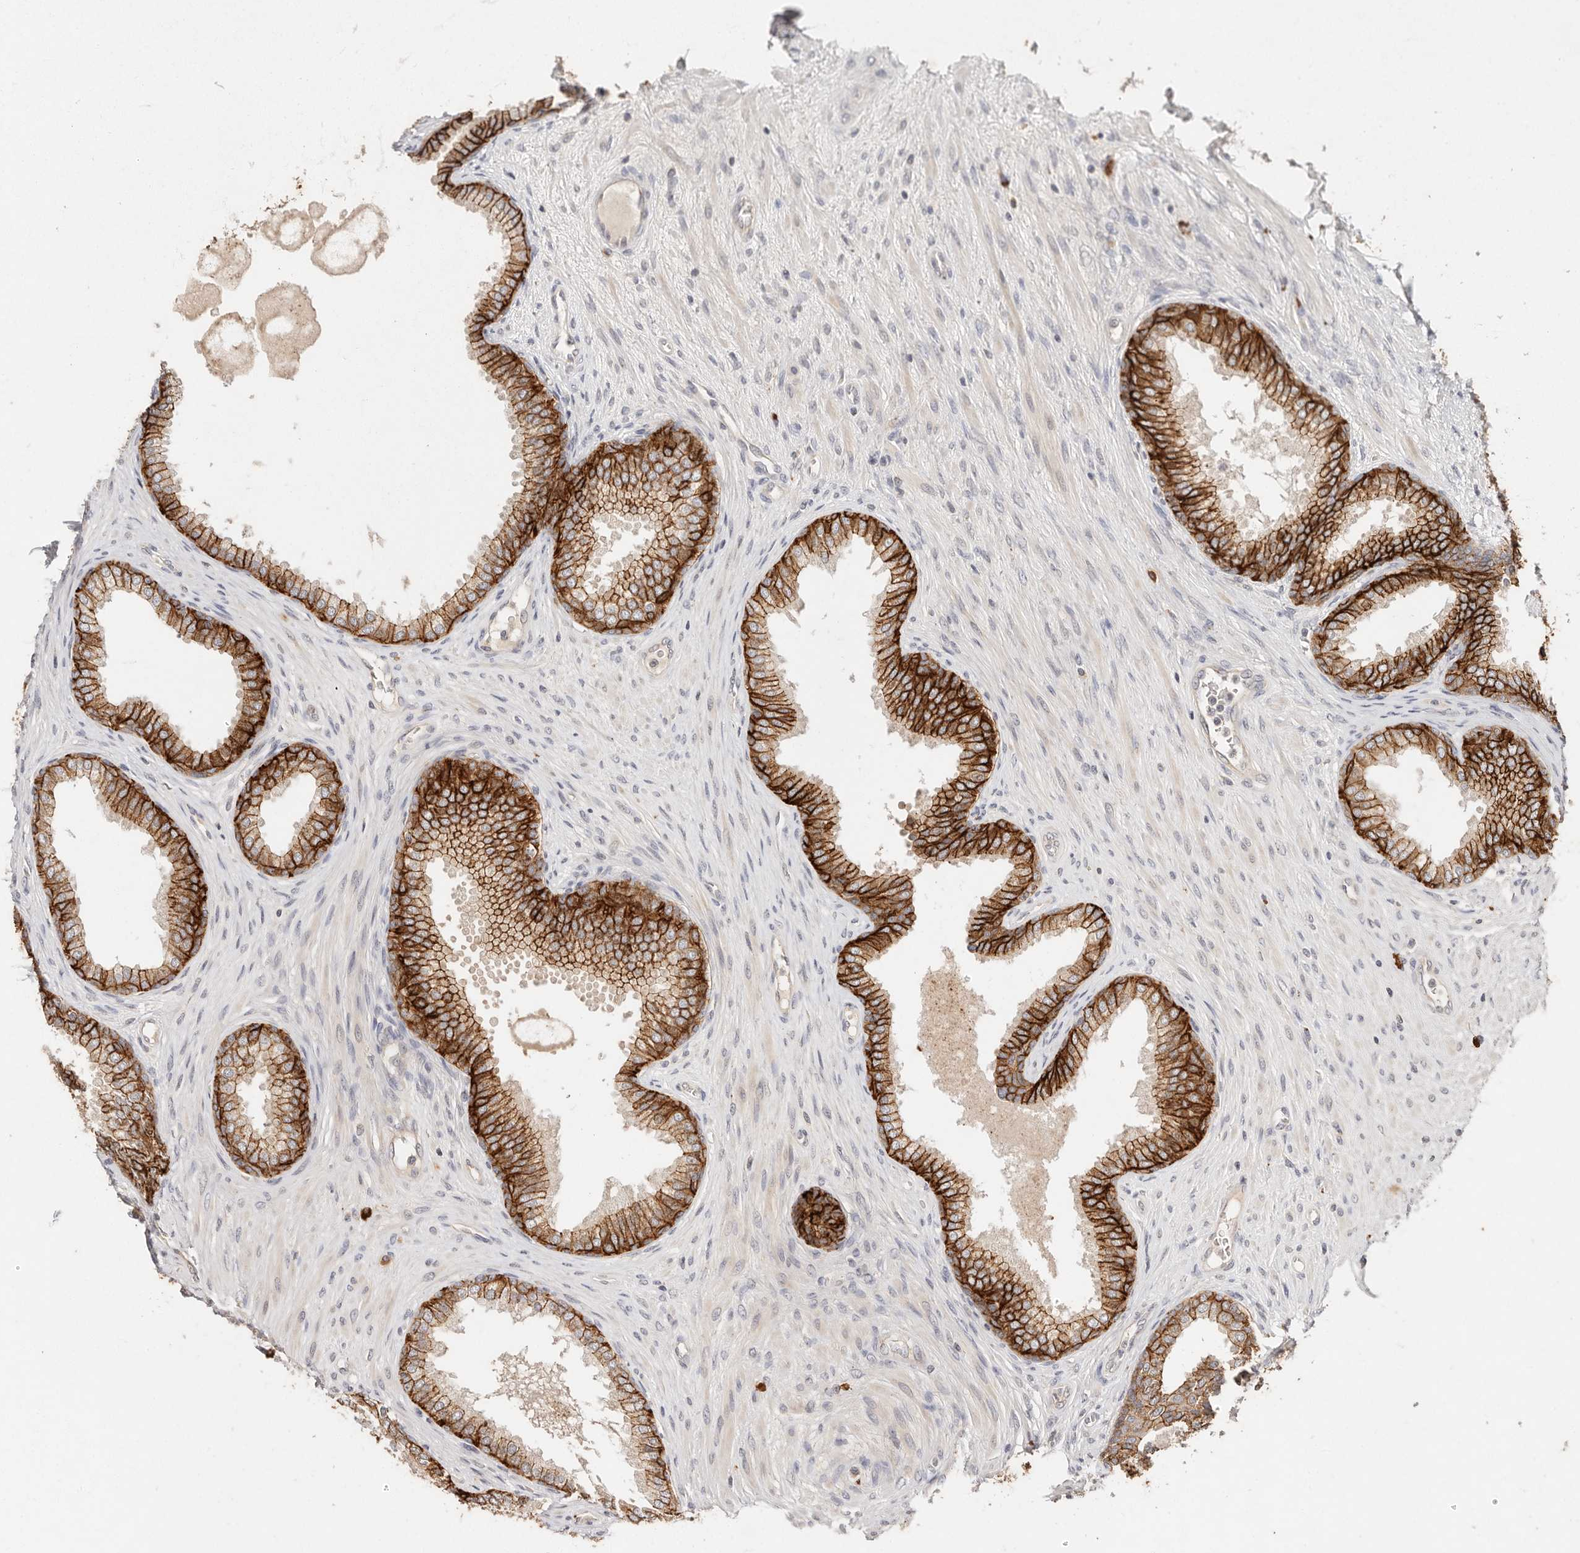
{"staining": {"intensity": "strong", "quantity": ">75%", "location": "cytoplasmic/membranous"}, "tissue": "prostate", "cell_type": "Glandular cells", "image_type": "normal", "snomed": [{"axis": "morphology", "description": "Normal tissue, NOS"}, {"axis": "topography", "description": "Prostate"}], "caption": "Prostate stained for a protein (brown) shows strong cytoplasmic/membranous positive staining in about >75% of glandular cells.", "gene": "CXADR", "patient": {"sex": "male", "age": 76}}